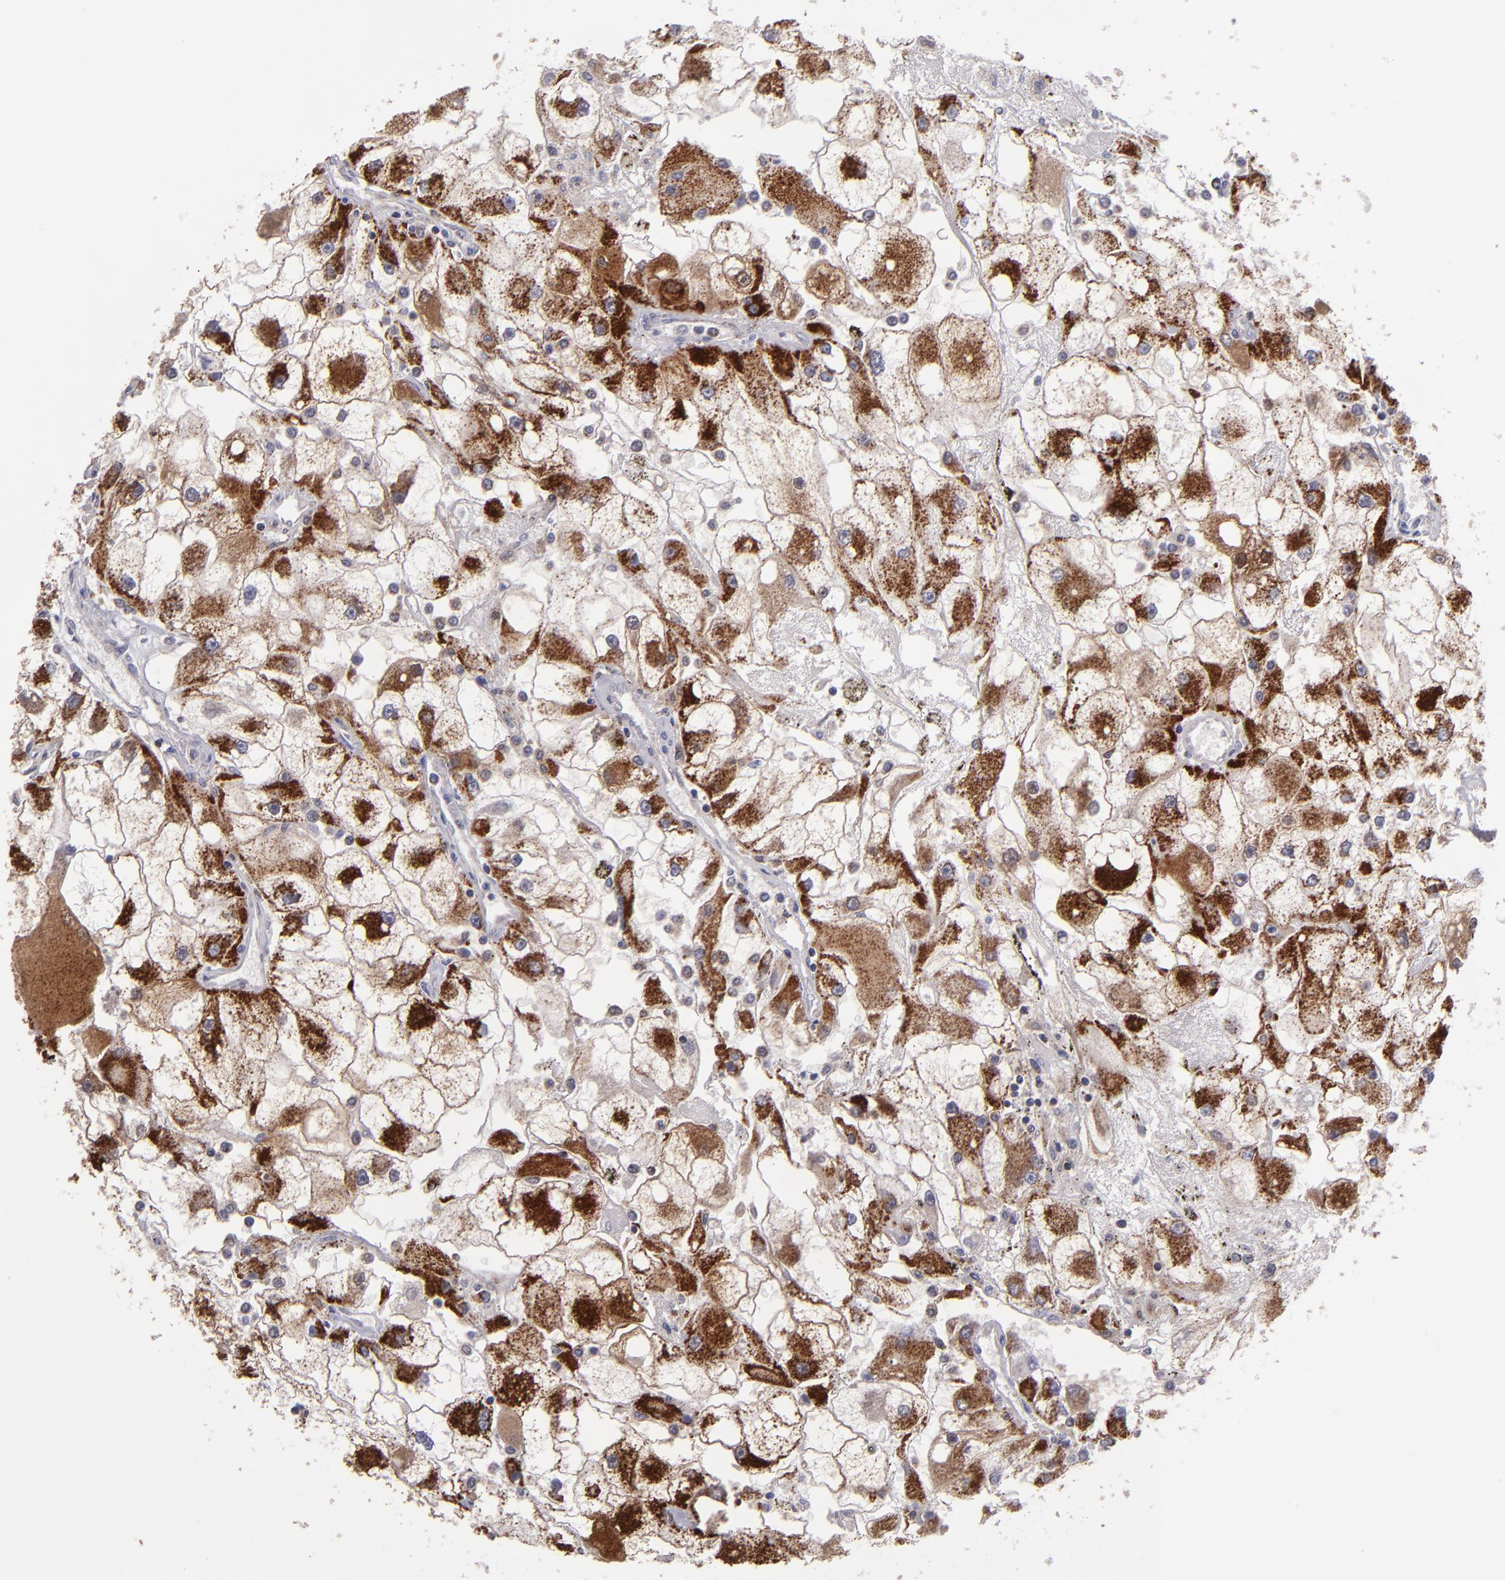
{"staining": {"intensity": "strong", "quantity": ">75%", "location": "cytoplasmic/membranous"}, "tissue": "renal cancer", "cell_type": "Tumor cells", "image_type": "cancer", "snomed": [{"axis": "morphology", "description": "Adenocarcinoma, NOS"}, {"axis": "topography", "description": "Kidney"}], "caption": "DAB immunohistochemical staining of human renal cancer reveals strong cytoplasmic/membranous protein staining in about >75% of tumor cells. Using DAB (3,3'-diaminobenzidine) (brown) and hematoxylin (blue) stains, captured at high magnification using brightfield microscopy.", "gene": "CLTA", "patient": {"sex": "female", "age": 73}}